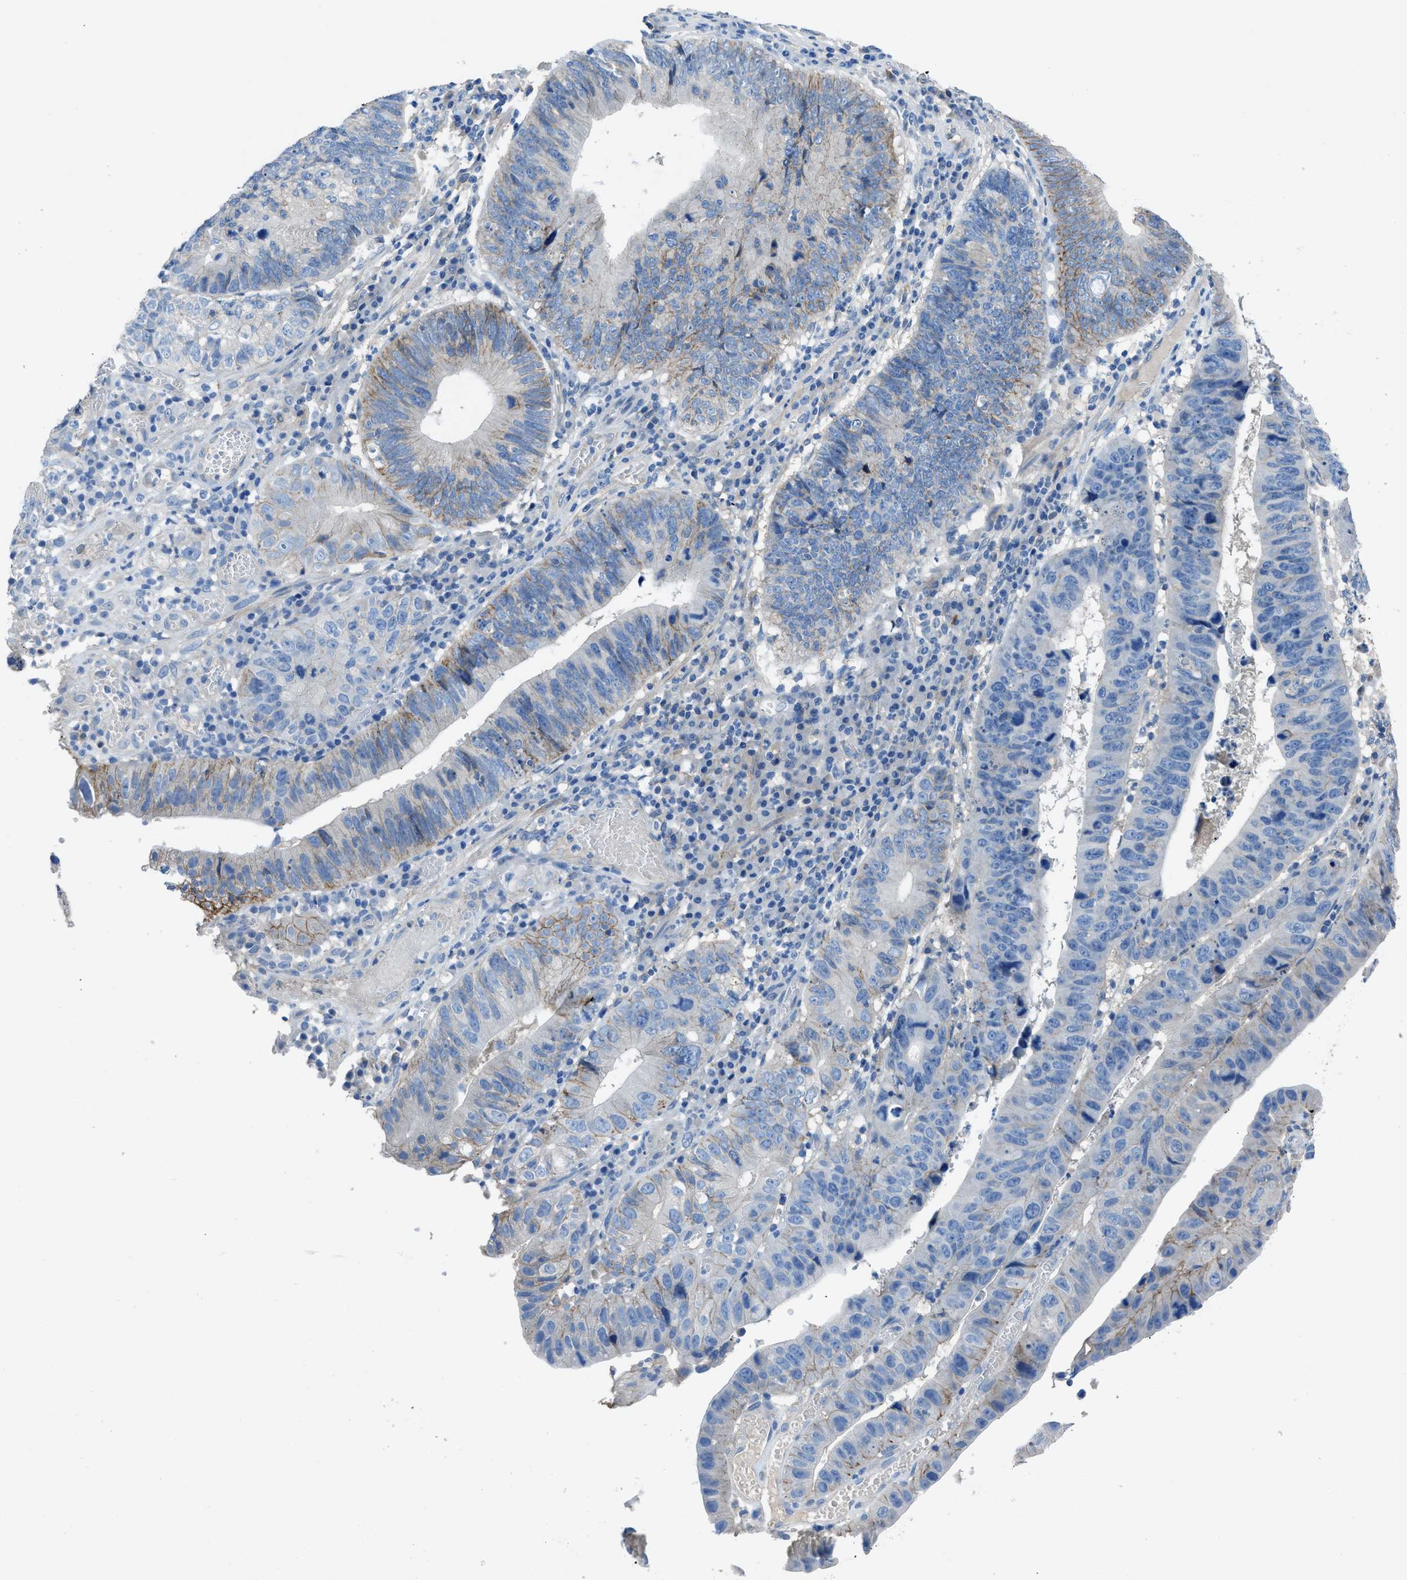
{"staining": {"intensity": "weak", "quantity": "<25%", "location": "cytoplasmic/membranous"}, "tissue": "stomach cancer", "cell_type": "Tumor cells", "image_type": "cancer", "snomed": [{"axis": "morphology", "description": "Adenocarcinoma, NOS"}, {"axis": "topography", "description": "Stomach"}], "caption": "Tumor cells are negative for brown protein staining in stomach adenocarcinoma.", "gene": "PTGFRN", "patient": {"sex": "male", "age": 59}}